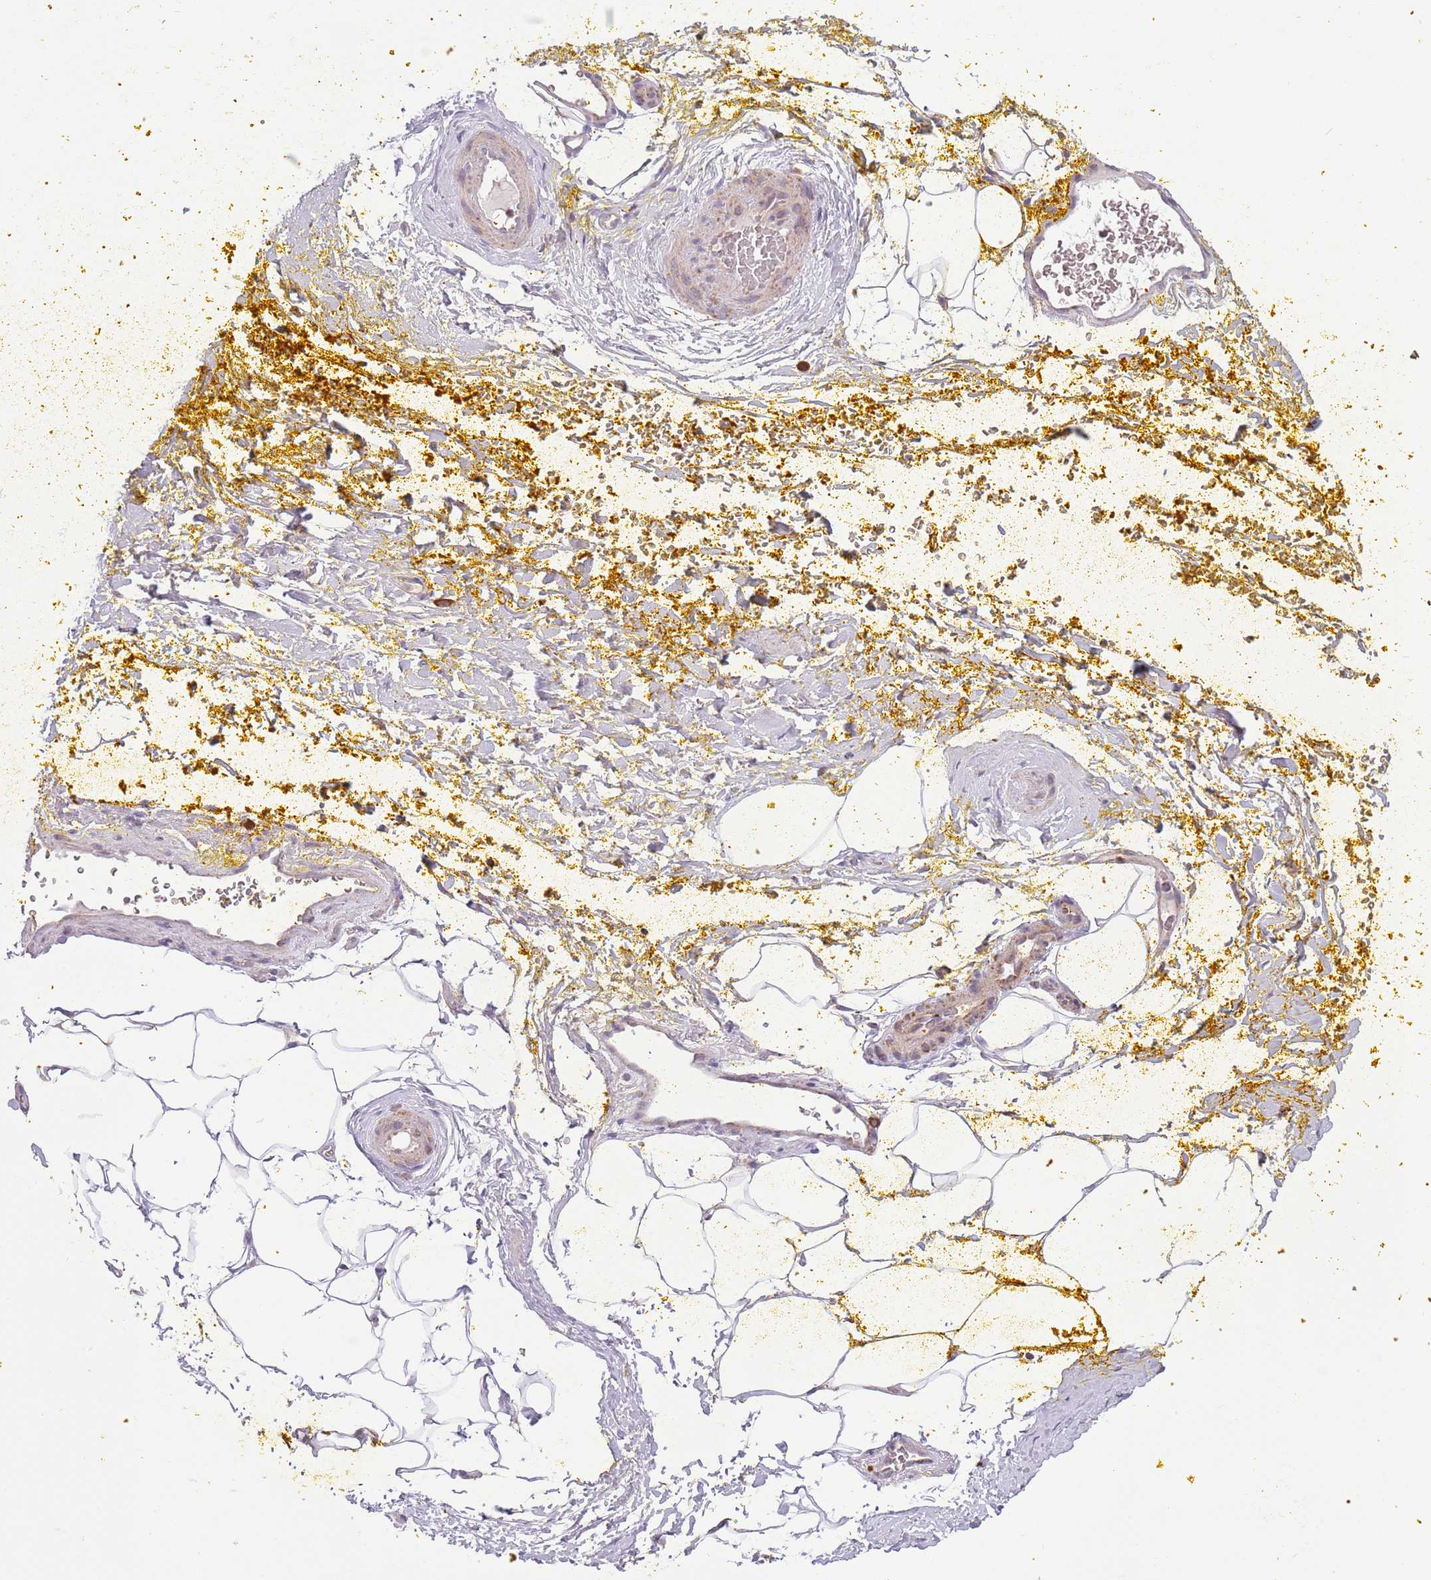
{"staining": {"intensity": "weak", "quantity": ">75%", "location": "cytoplasmic/membranous"}, "tissue": "adipose tissue", "cell_type": "Adipocytes", "image_type": "normal", "snomed": [{"axis": "morphology", "description": "Normal tissue, NOS"}, {"axis": "morphology", "description": "Adenocarcinoma, Low grade"}, {"axis": "topography", "description": "Prostate"}, {"axis": "topography", "description": "Peripheral nerve tissue"}], "caption": "This is a micrograph of IHC staining of normal adipose tissue, which shows weak expression in the cytoplasmic/membranous of adipocytes.", "gene": "LHX6", "patient": {"sex": "male", "age": 63}}